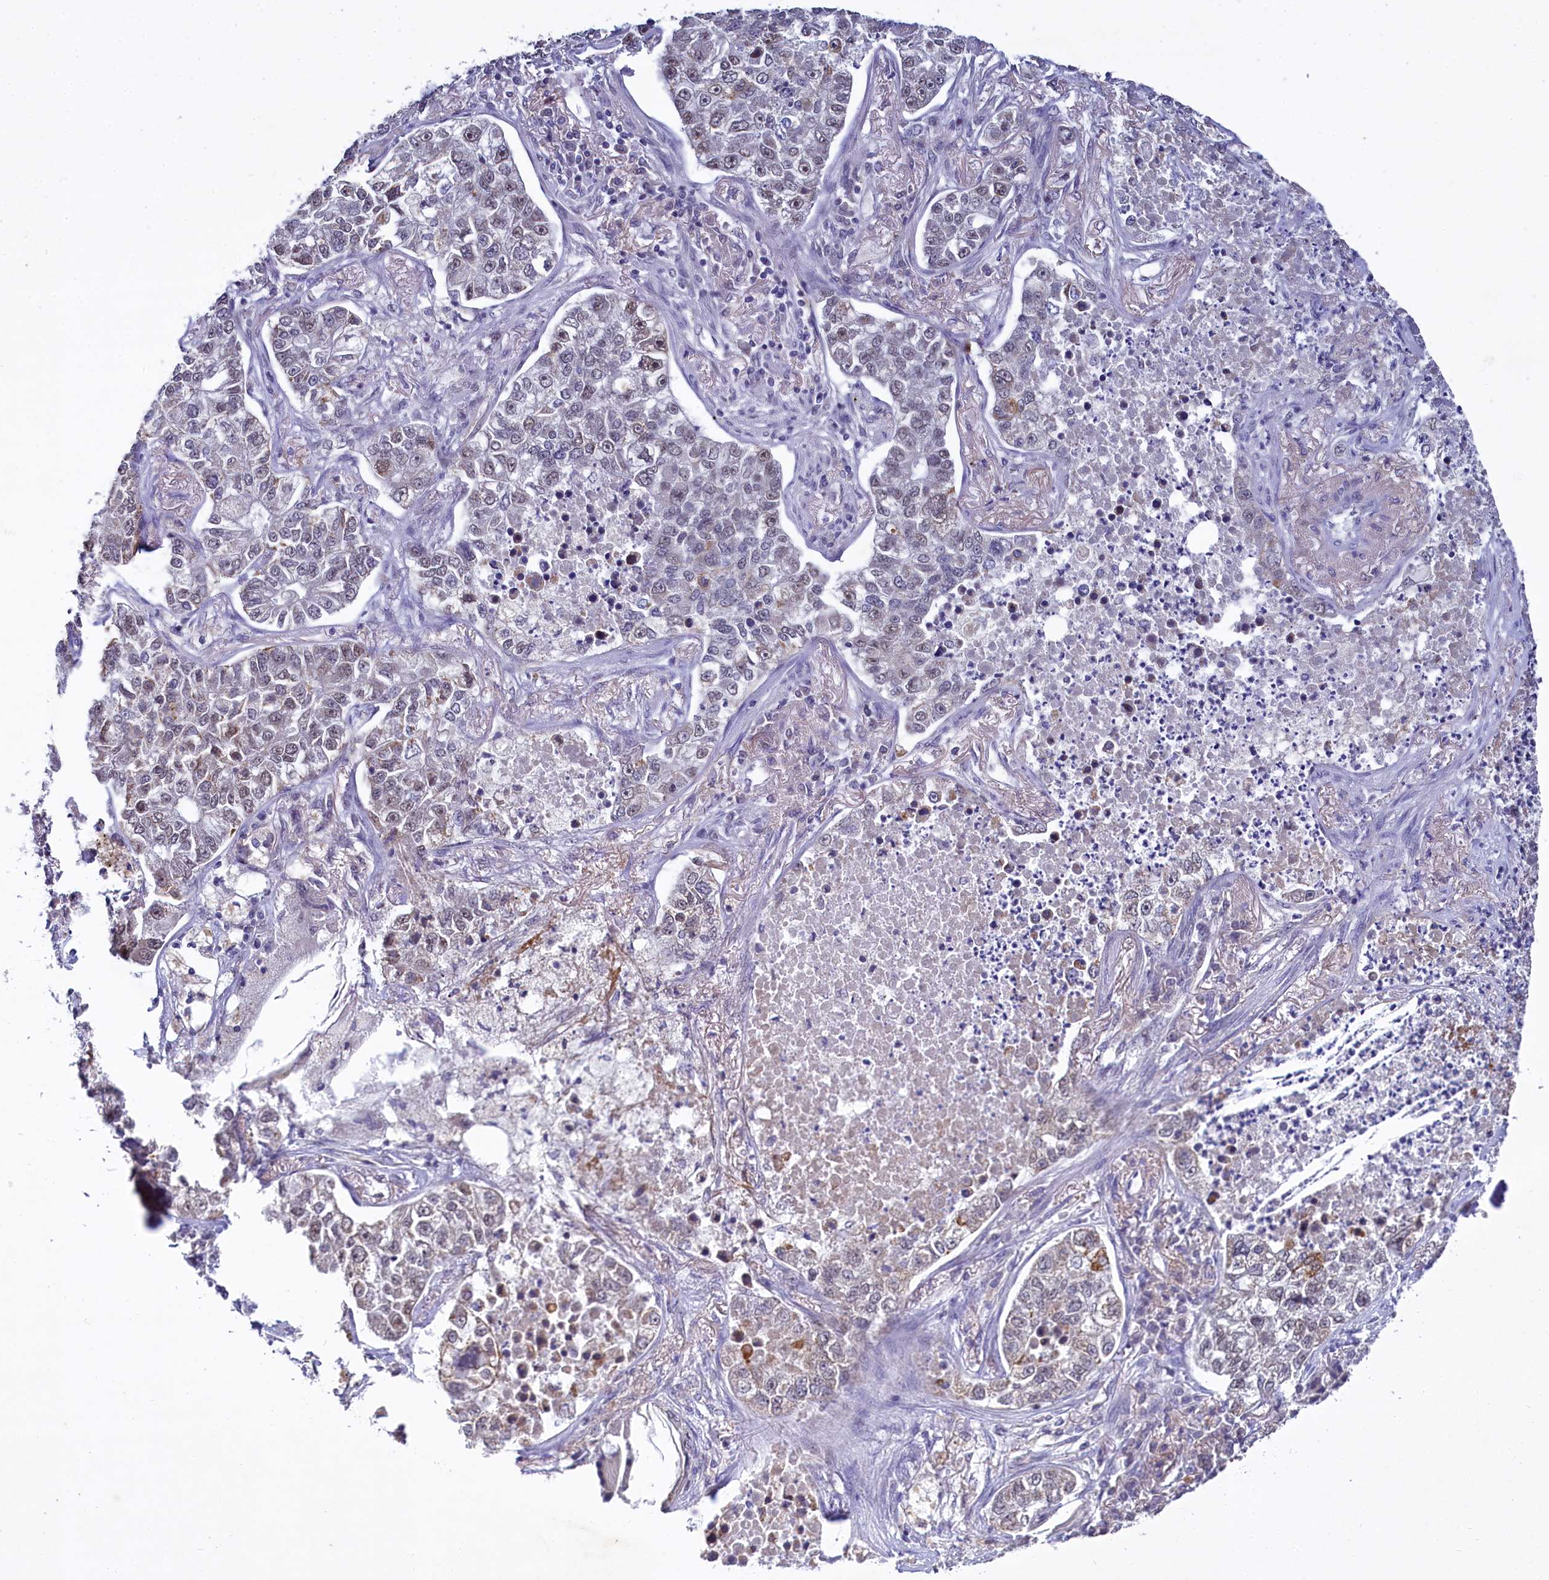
{"staining": {"intensity": "moderate", "quantity": "<25%", "location": "cytoplasmic/membranous"}, "tissue": "lung cancer", "cell_type": "Tumor cells", "image_type": "cancer", "snomed": [{"axis": "morphology", "description": "Adenocarcinoma, NOS"}, {"axis": "topography", "description": "Lung"}], "caption": "Moderate cytoplasmic/membranous staining is present in approximately <25% of tumor cells in adenocarcinoma (lung).", "gene": "PPHLN1", "patient": {"sex": "male", "age": 49}}